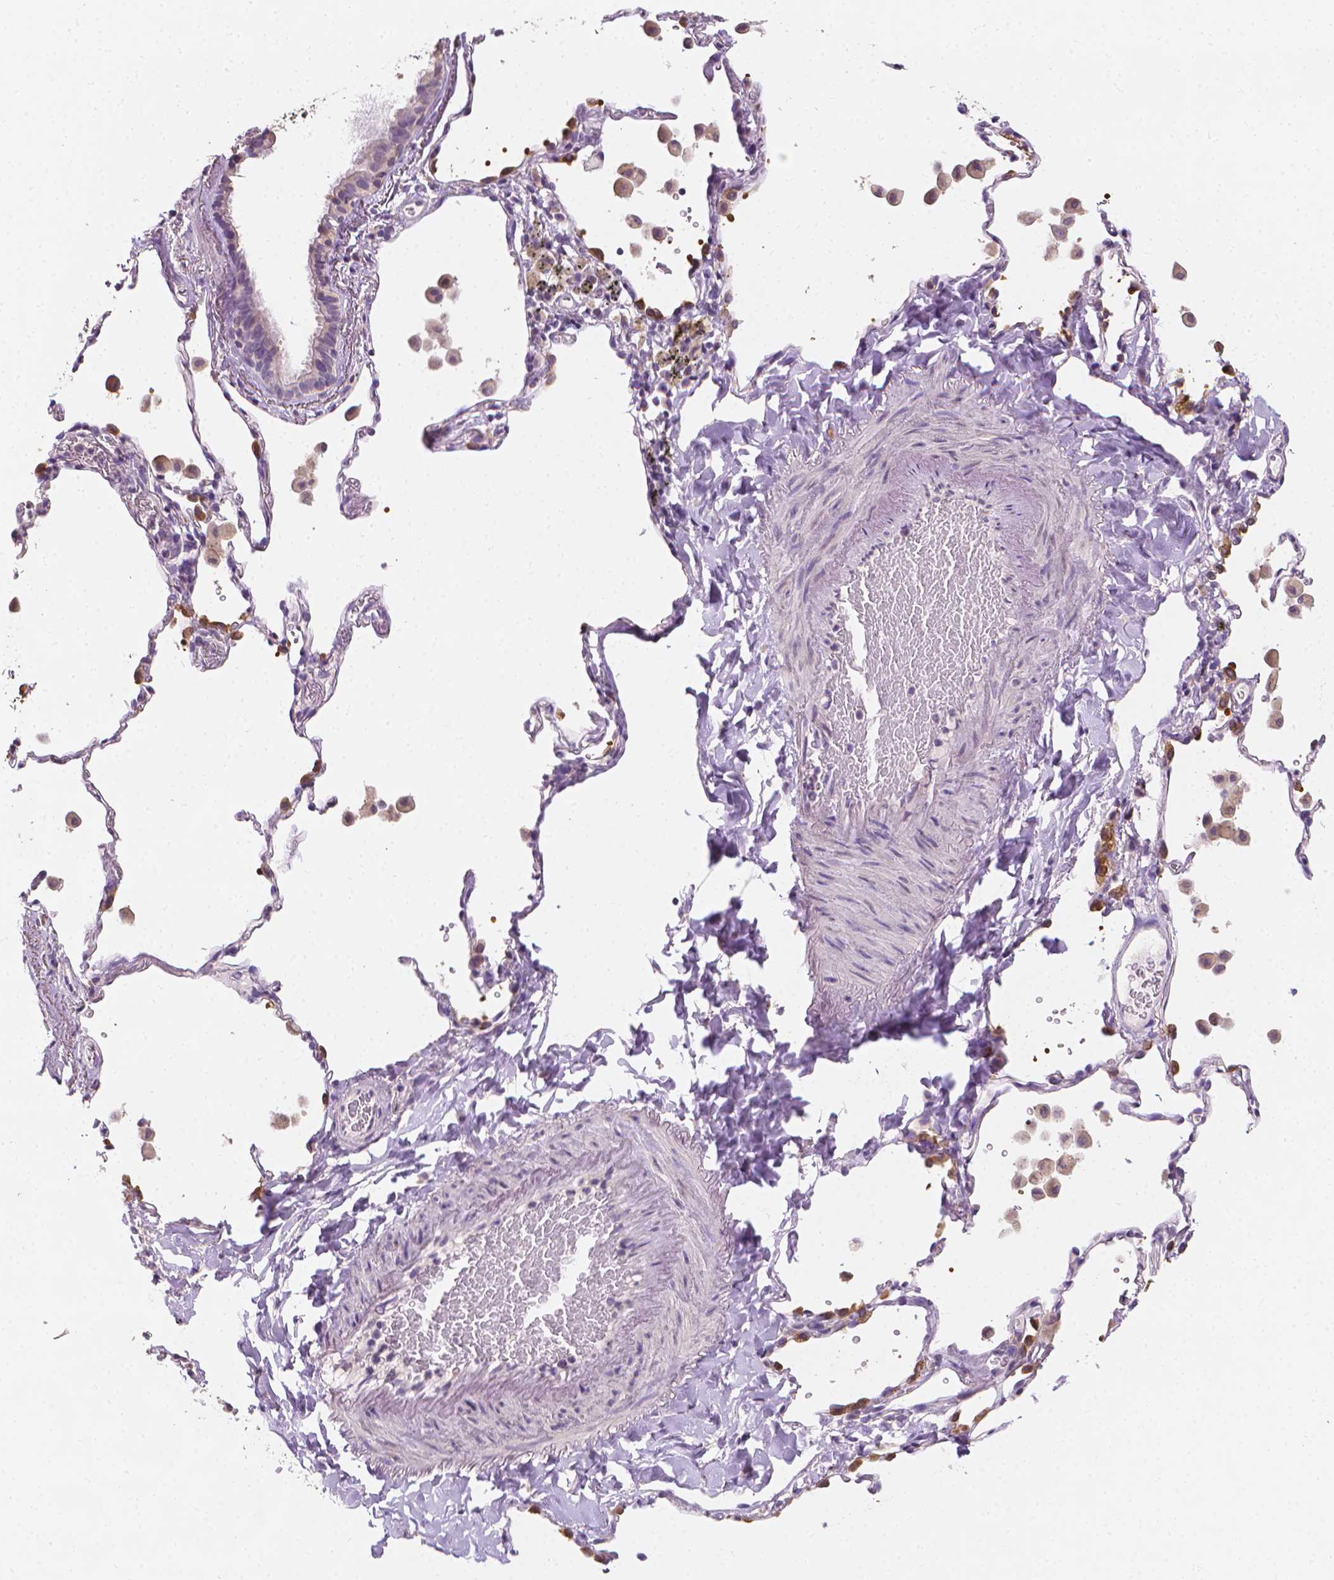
{"staining": {"intensity": "negative", "quantity": "none", "location": "none"}, "tissue": "bronchus", "cell_type": "Respiratory epithelial cells", "image_type": "normal", "snomed": [{"axis": "morphology", "description": "Normal tissue, NOS"}, {"axis": "topography", "description": "Bronchus"}, {"axis": "topography", "description": "Lung"}], "caption": "Bronchus was stained to show a protein in brown. There is no significant positivity in respiratory epithelial cells. Nuclei are stained in blue.", "gene": "FASN", "patient": {"sex": "male", "age": 54}}